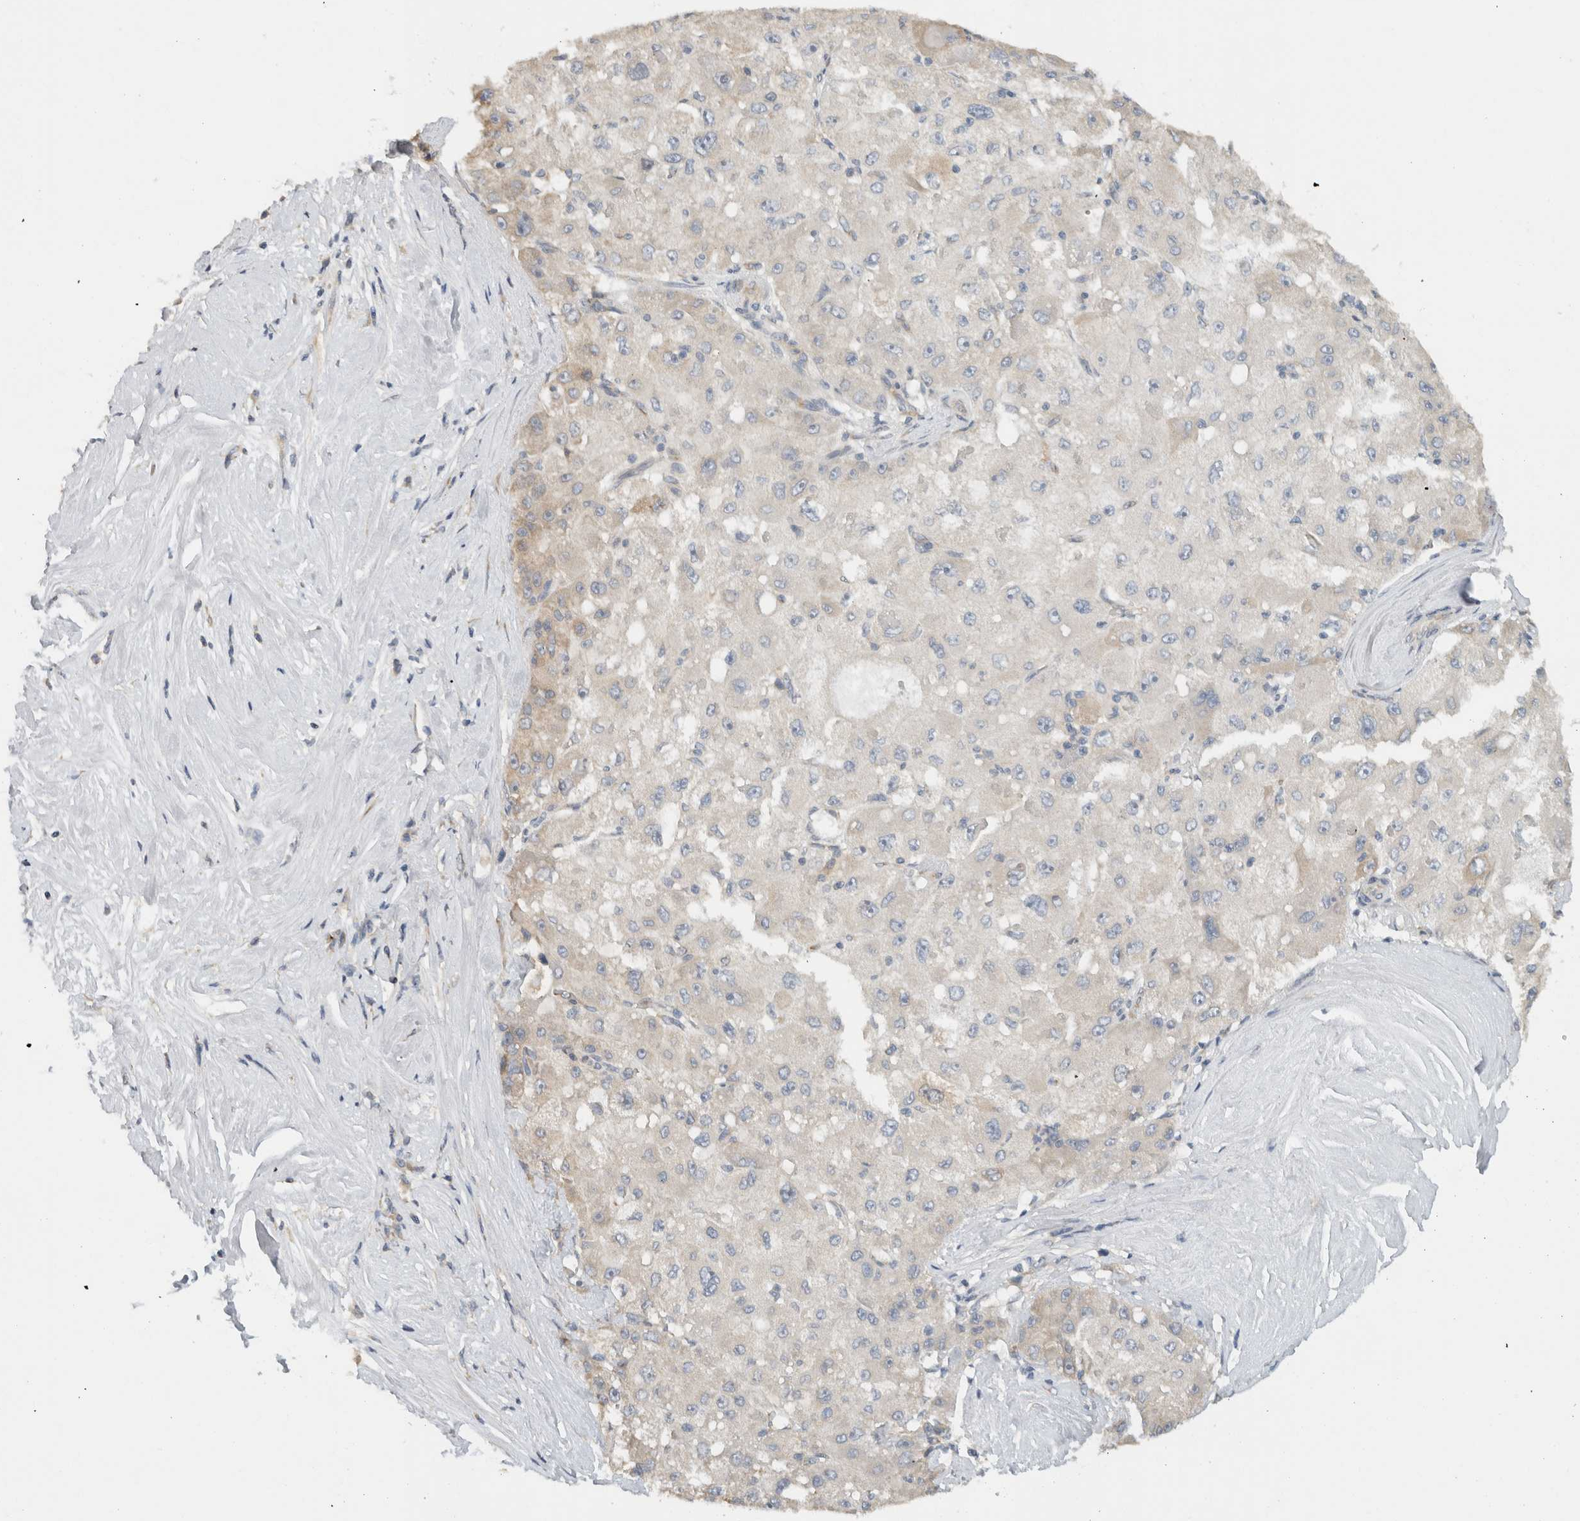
{"staining": {"intensity": "weak", "quantity": "<25%", "location": "cytoplasmic/membranous"}, "tissue": "liver cancer", "cell_type": "Tumor cells", "image_type": "cancer", "snomed": [{"axis": "morphology", "description": "Carcinoma, Hepatocellular, NOS"}, {"axis": "topography", "description": "Liver"}], "caption": "Human liver hepatocellular carcinoma stained for a protein using immunohistochemistry demonstrates no positivity in tumor cells.", "gene": "PUM1", "patient": {"sex": "male", "age": 80}}